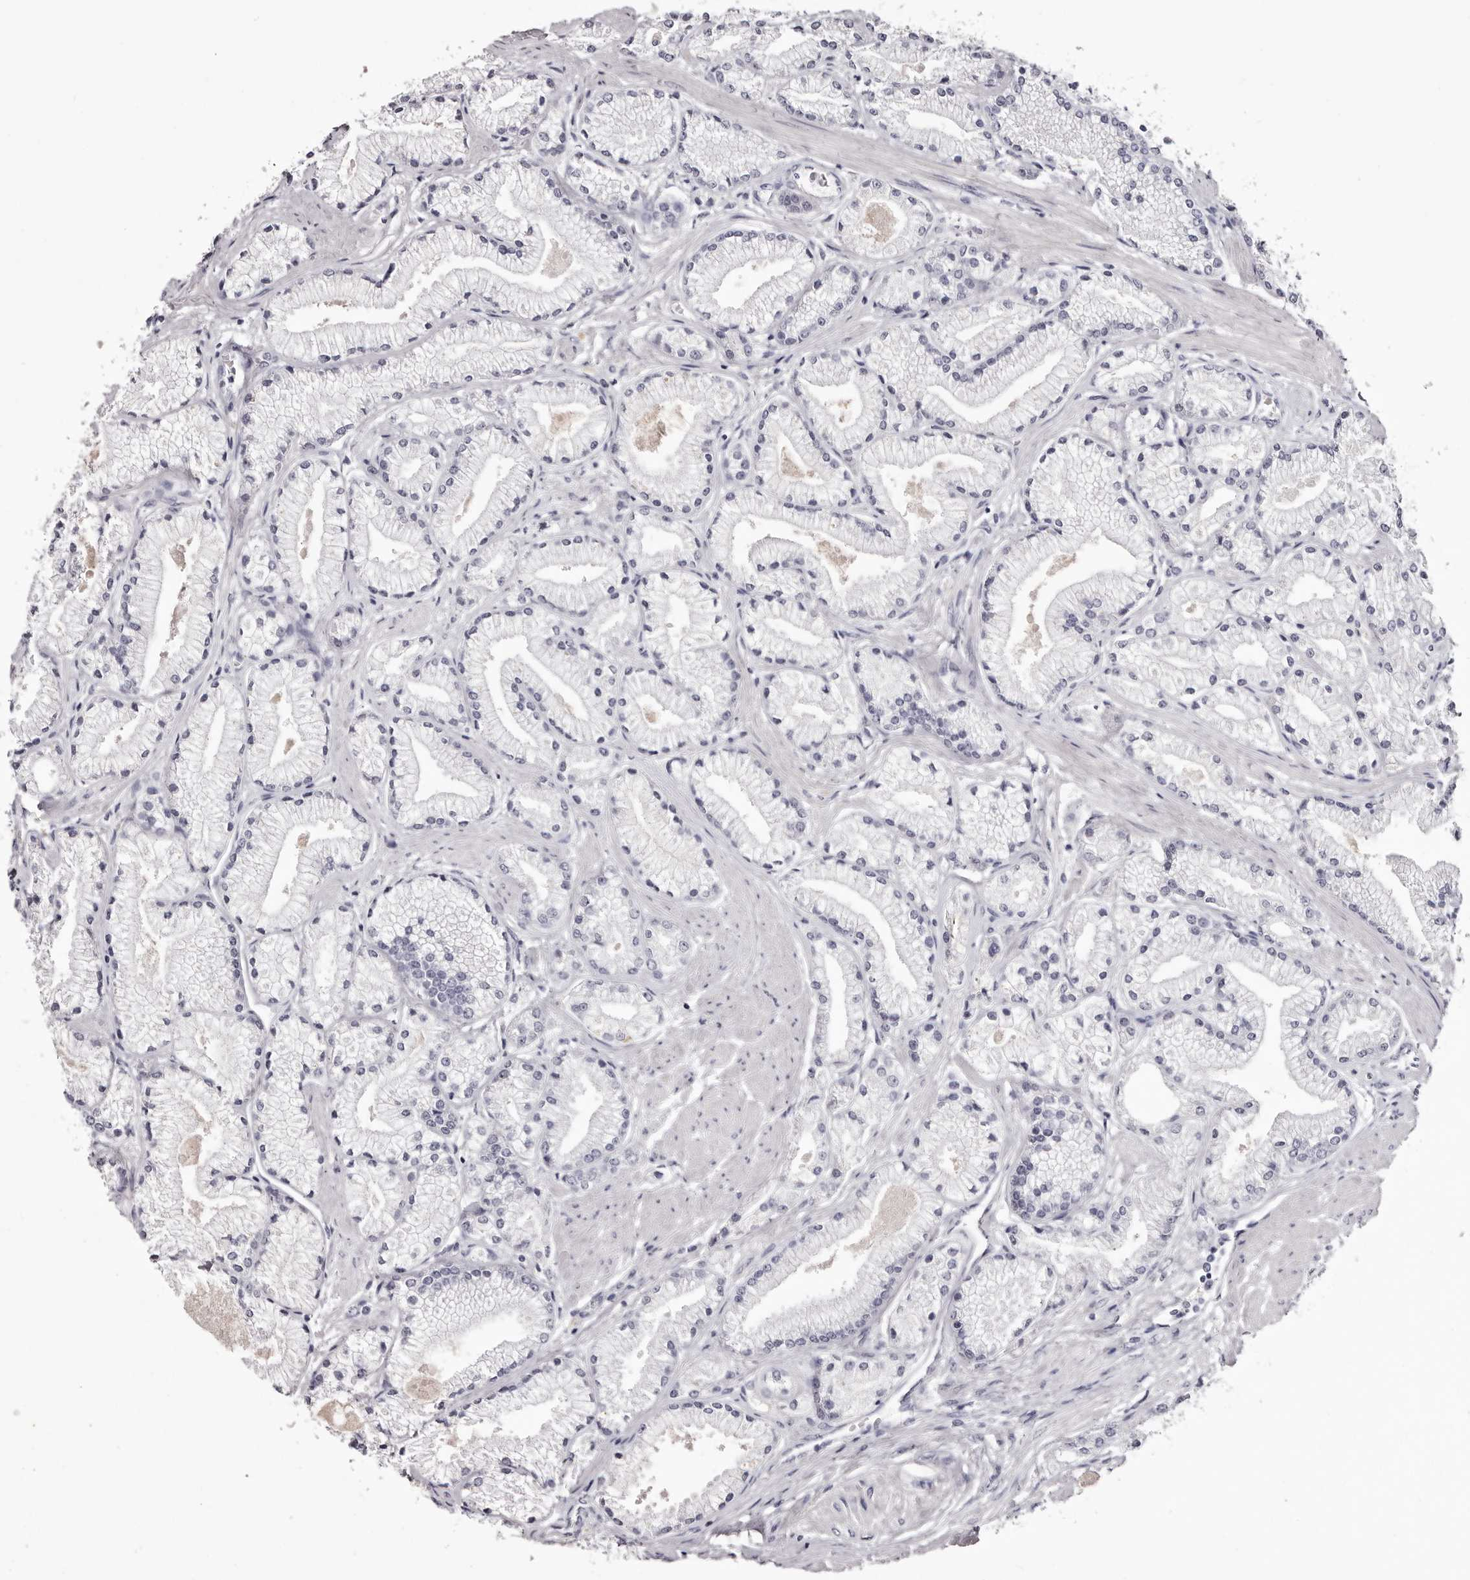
{"staining": {"intensity": "negative", "quantity": "none", "location": "none"}, "tissue": "prostate cancer", "cell_type": "Tumor cells", "image_type": "cancer", "snomed": [{"axis": "morphology", "description": "Adenocarcinoma, High grade"}, {"axis": "topography", "description": "Prostate"}], "caption": "Human prostate high-grade adenocarcinoma stained for a protein using IHC shows no staining in tumor cells.", "gene": "CA6", "patient": {"sex": "male", "age": 50}}